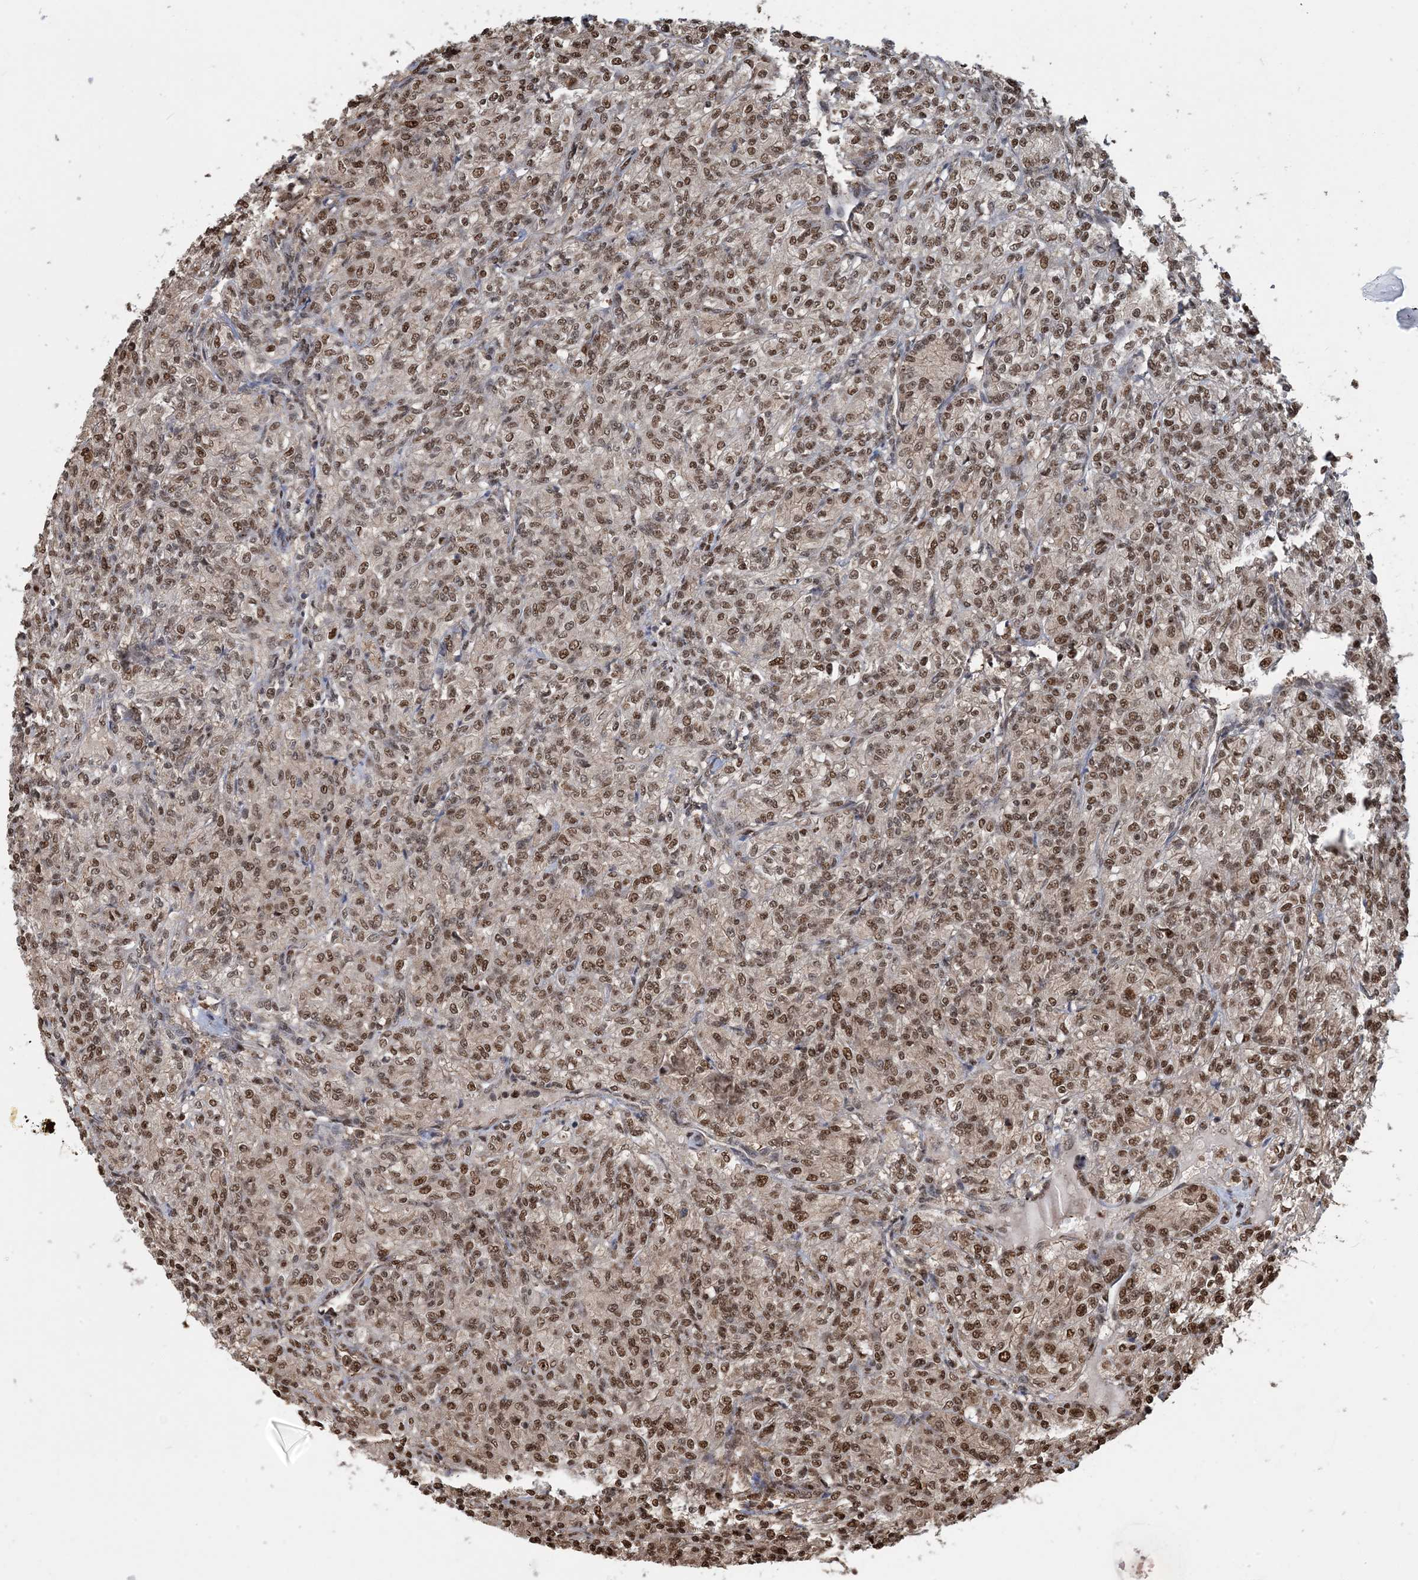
{"staining": {"intensity": "moderate", "quantity": ">75%", "location": "nuclear"}, "tissue": "renal cancer", "cell_type": "Tumor cells", "image_type": "cancer", "snomed": [{"axis": "morphology", "description": "Adenocarcinoma, NOS"}, {"axis": "topography", "description": "Kidney"}], "caption": "A brown stain labels moderate nuclear expression of a protein in renal cancer (adenocarcinoma) tumor cells.", "gene": "HSPA1A", "patient": {"sex": "male", "age": 77}}